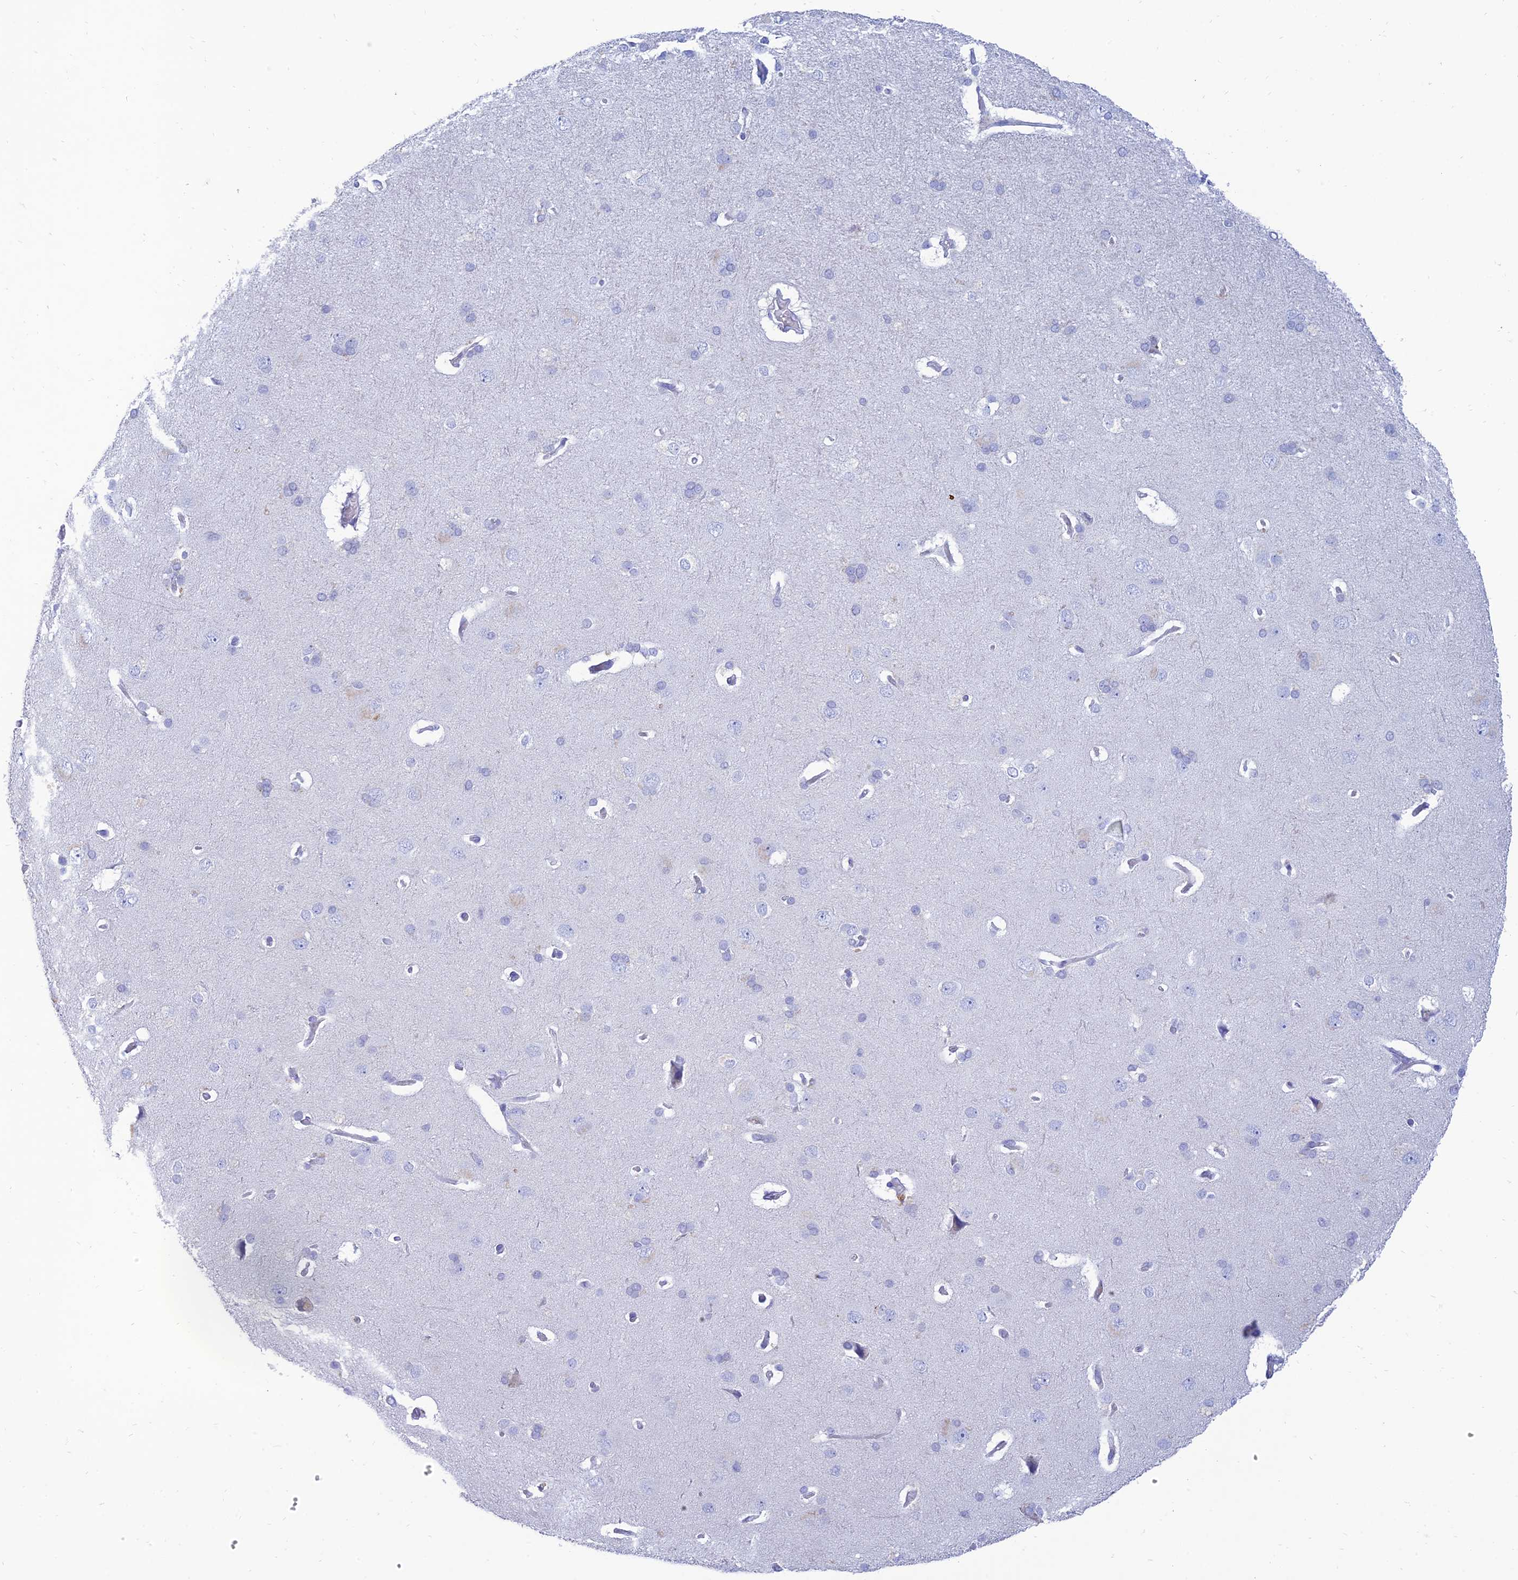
{"staining": {"intensity": "negative", "quantity": "none", "location": "none"}, "tissue": "cerebral cortex", "cell_type": "Endothelial cells", "image_type": "normal", "snomed": [{"axis": "morphology", "description": "Normal tissue, NOS"}, {"axis": "topography", "description": "Cerebral cortex"}], "caption": "Micrograph shows no significant protein expression in endothelial cells of normal cerebral cortex.", "gene": "MAL2", "patient": {"sex": "male", "age": 62}}